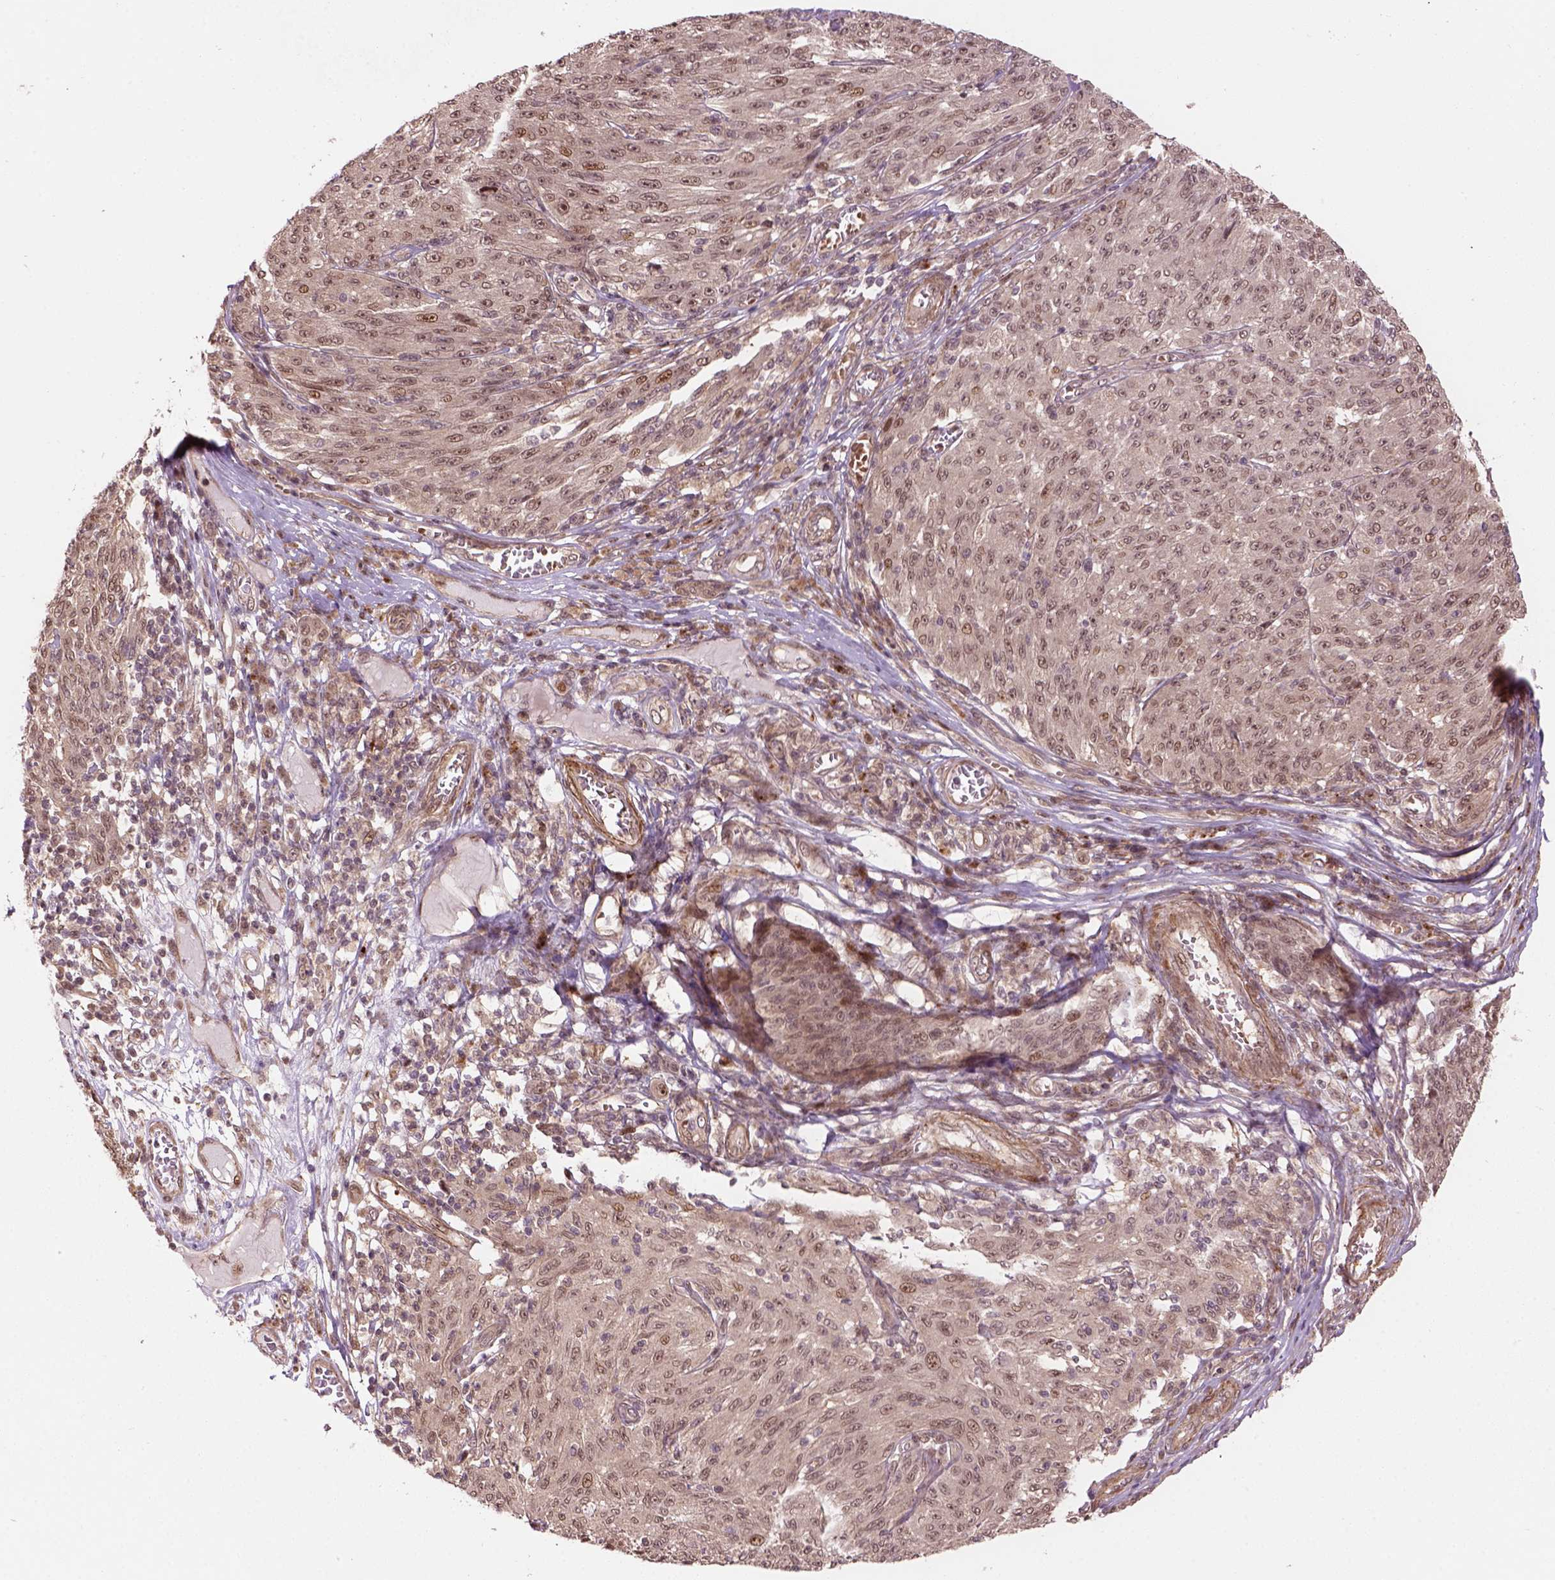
{"staining": {"intensity": "moderate", "quantity": "<25%", "location": "cytoplasmic/membranous,nuclear"}, "tissue": "melanoma", "cell_type": "Tumor cells", "image_type": "cancer", "snomed": [{"axis": "morphology", "description": "Malignant melanoma, NOS"}, {"axis": "topography", "description": "Skin"}], "caption": "The photomicrograph shows immunohistochemical staining of malignant melanoma. There is moderate cytoplasmic/membranous and nuclear staining is seen in about <25% of tumor cells.", "gene": "PSMD11", "patient": {"sex": "male", "age": 85}}